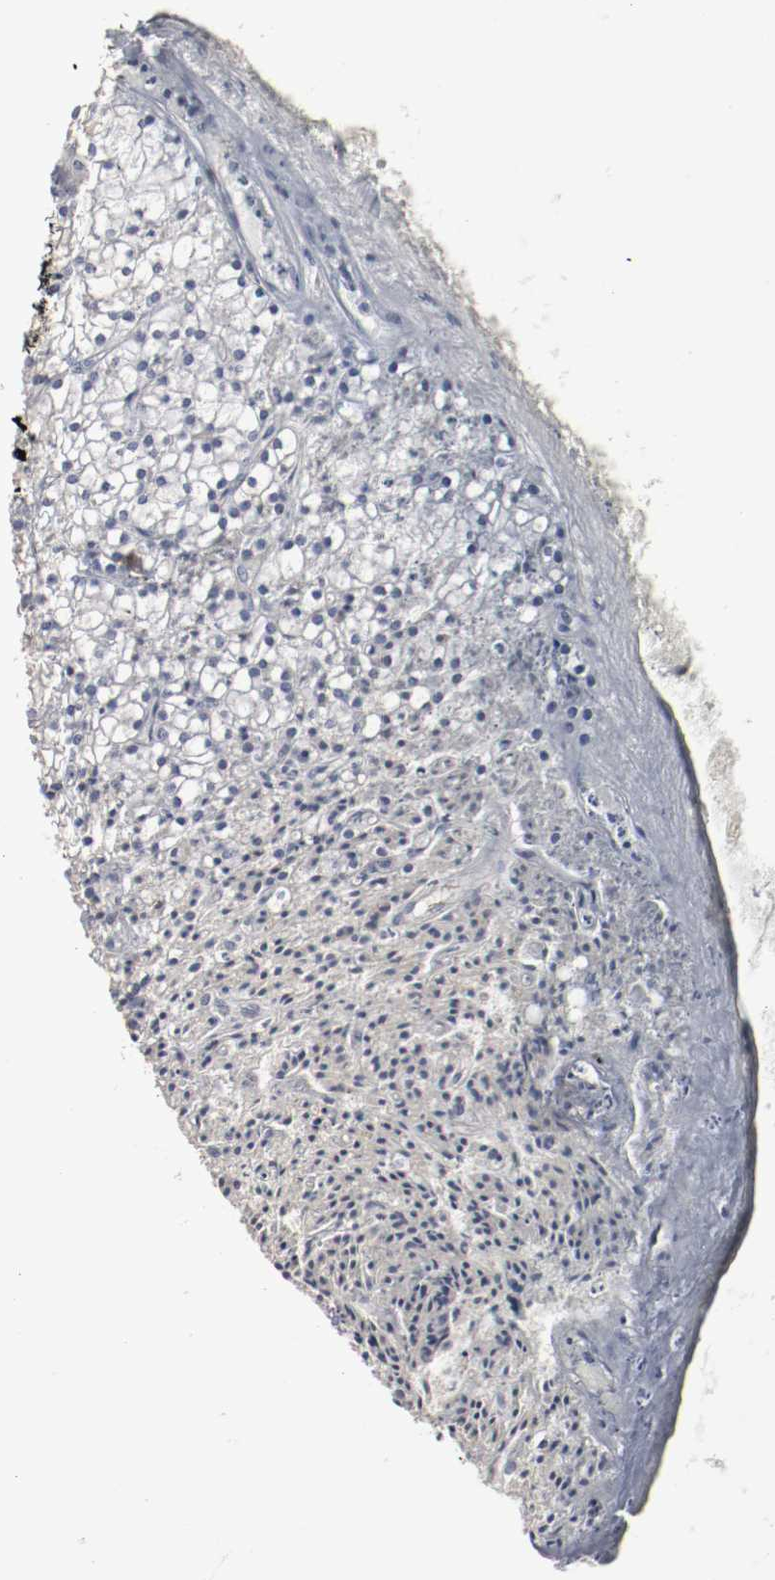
{"staining": {"intensity": "negative", "quantity": "none", "location": "none"}, "tissue": "parathyroid gland", "cell_type": "Glandular cells", "image_type": "normal", "snomed": [{"axis": "morphology", "description": "Normal tissue, NOS"}, {"axis": "topography", "description": "Parathyroid gland"}], "caption": "Protein analysis of benign parathyroid gland exhibits no significant expression in glandular cells. (DAB (3,3'-diaminobenzidine) immunohistochemistry, high magnification).", "gene": "JUND", "patient": {"sex": "female", "age": 63}}